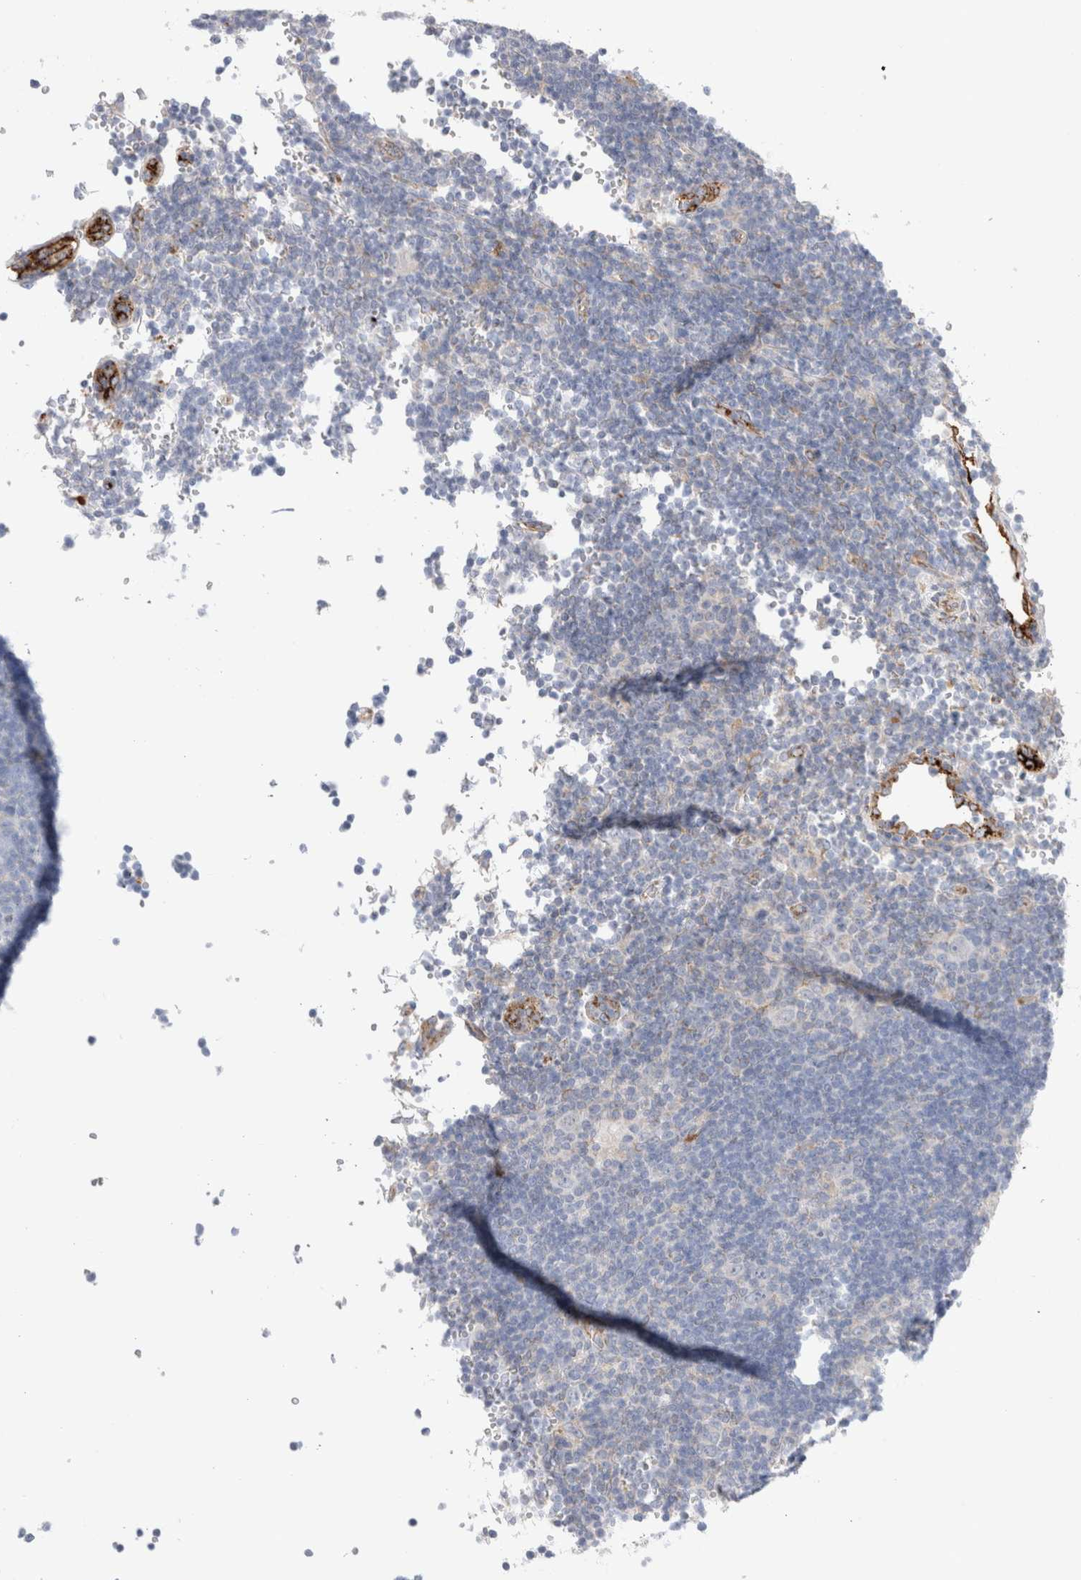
{"staining": {"intensity": "negative", "quantity": "none", "location": "none"}, "tissue": "lymphoma", "cell_type": "Tumor cells", "image_type": "cancer", "snomed": [{"axis": "morphology", "description": "Hodgkin's disease, NOS"}, {"axis": "topography", "description": "Lymph node"}], "caption": "Immunohistochemistry (IHC) image of neoplastic tissue: Hodgkin's disease stained with DAB (3,3'-diaminobenzidine) demonstrates no significant protein staining in tumor cells. Nuclei are stained in blue.", "gene": "CNPY4", "patient": {"sex": "female", "age": 57}}